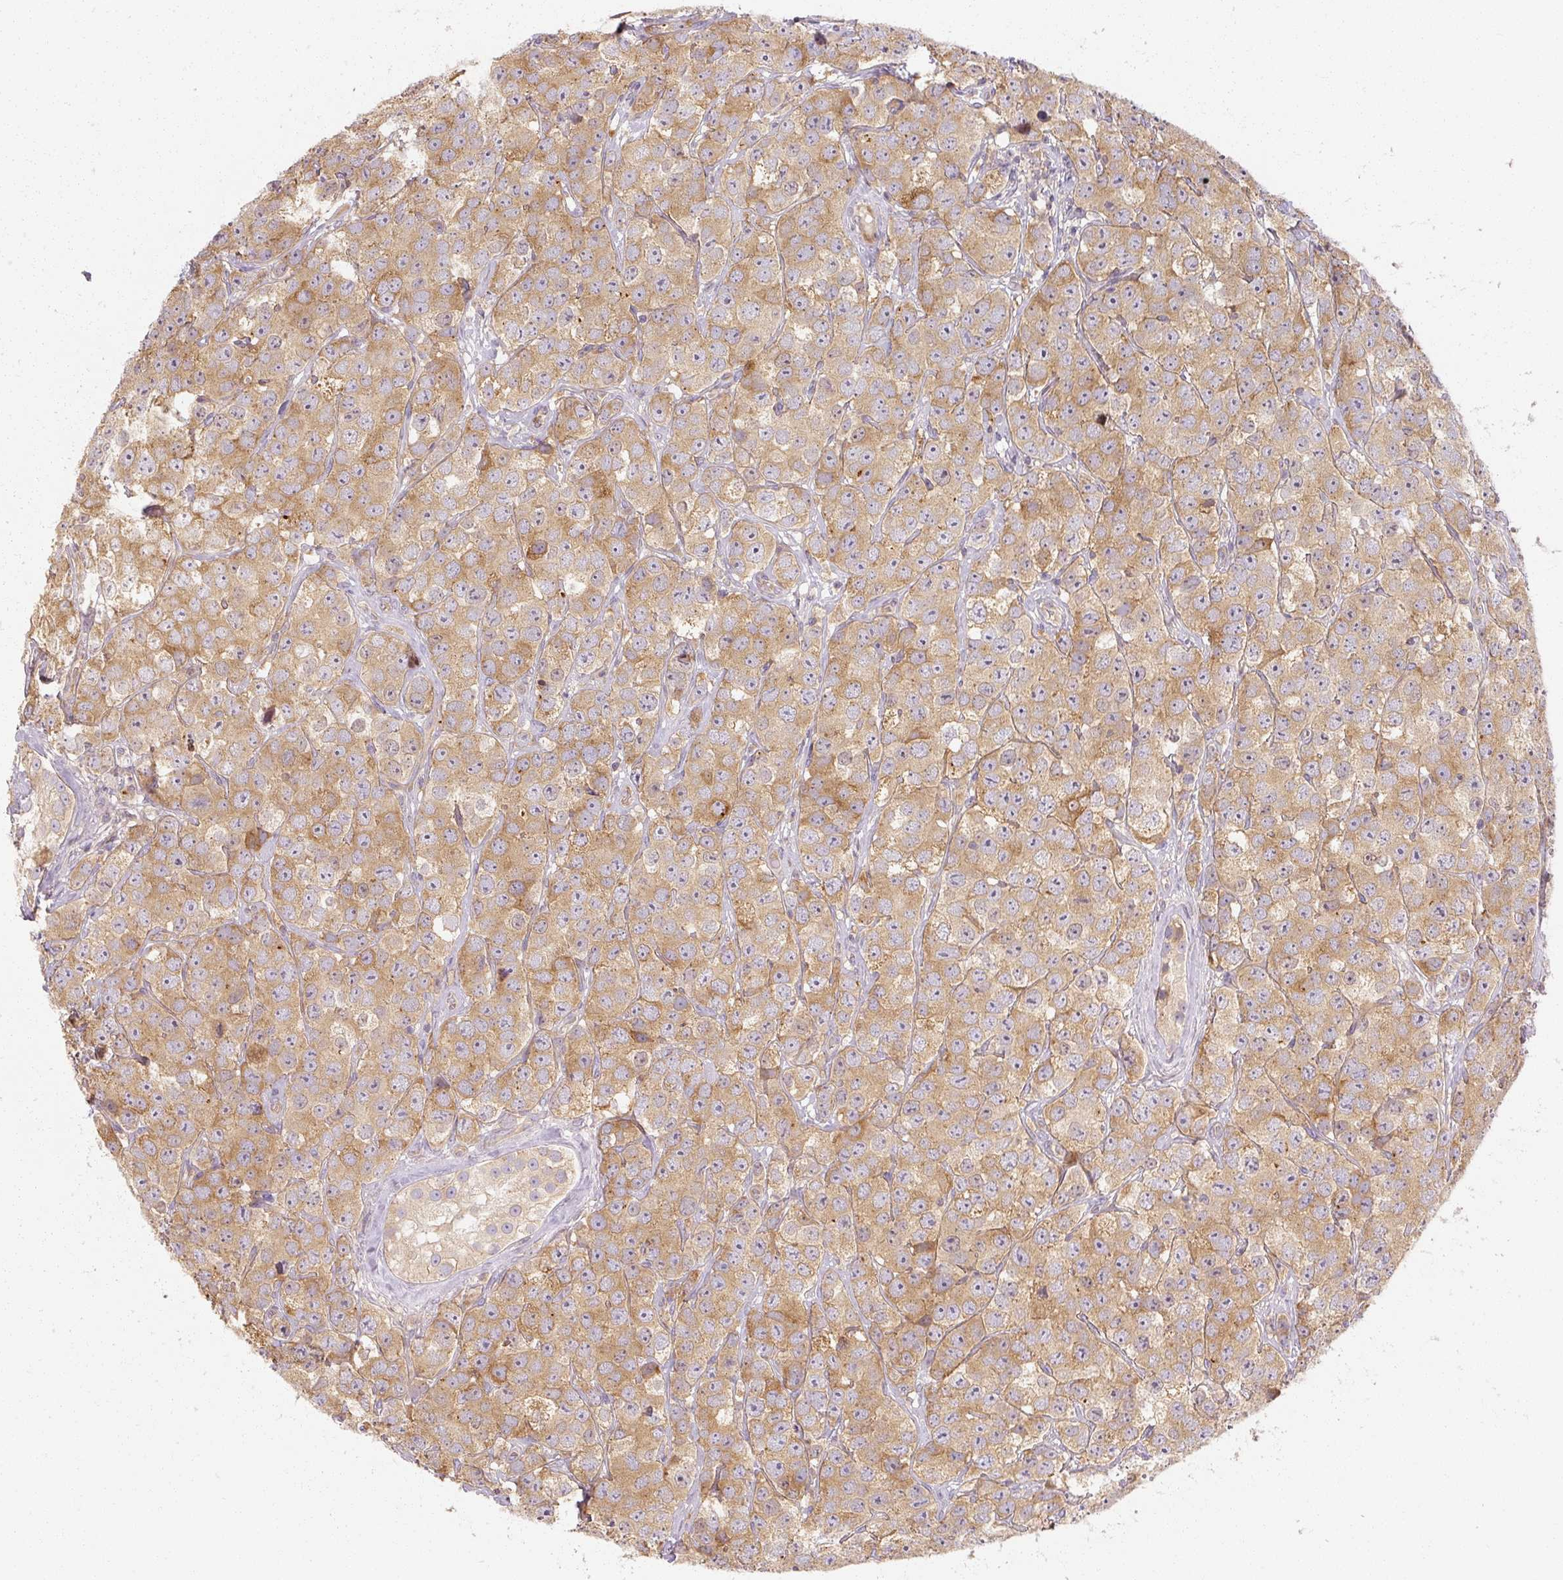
{"staining": {"intensity": "moderate", "quantity": ">75%", "location": "cytoplasmic/membranous"}, "tissue": "testis cancer", "cell_type": "Tumor cells", "image_type": "cancer", "snomed": [{"axis": "morphology", "description": "Seminoma, NOS"}, {"axis": "topography", "description": "Testis"}], "caption": "Immunohistochemical staining of testis cancer exhibits medium levels of moderate cytoplasmic/membranous positivity in about >75% of tumor cells.", "gene": "RB1CC1", "patient": {"sex": "male", "age": 28}}